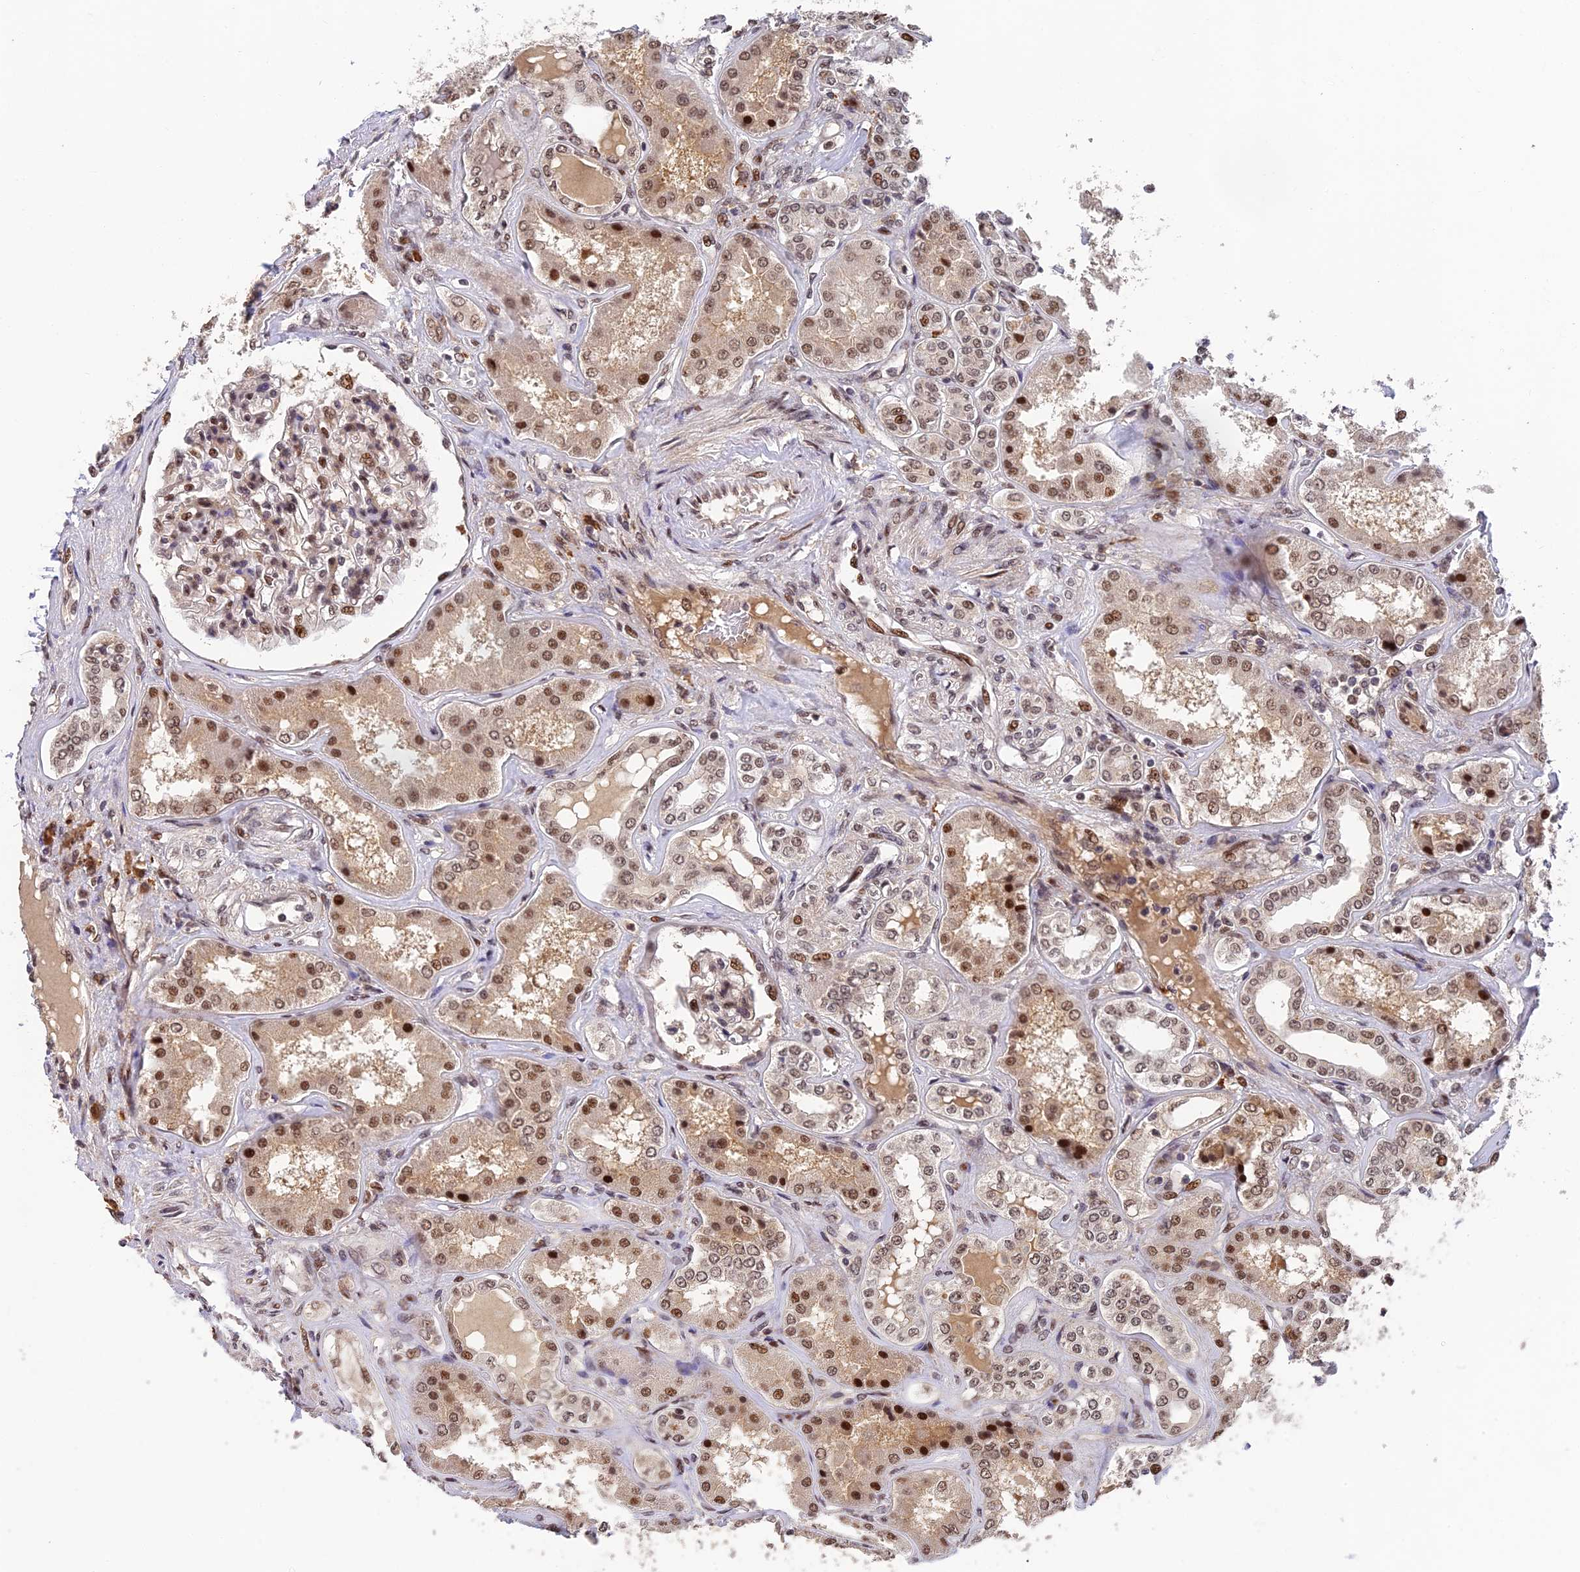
{"staining": {"intensity": "moderate", "quantity": ">75%", "location": "nuclear"}, "tissue": "kidney", "cell_type": "Cells in glomeruli", "image_type": "normal", "snomed": [{"axis": "morphology", "description": "Normal tissue, NOS"}, {"axis": "topography", "description": "Kidney"}], "caption": "Immunohistochemical staining of normal kidney shows medium levels of moderate nuclear expression in approximately >75% of cells in glomeruli.", "gene": "OSBPL1A", "patient": {"sex": "female", "age": 56}}